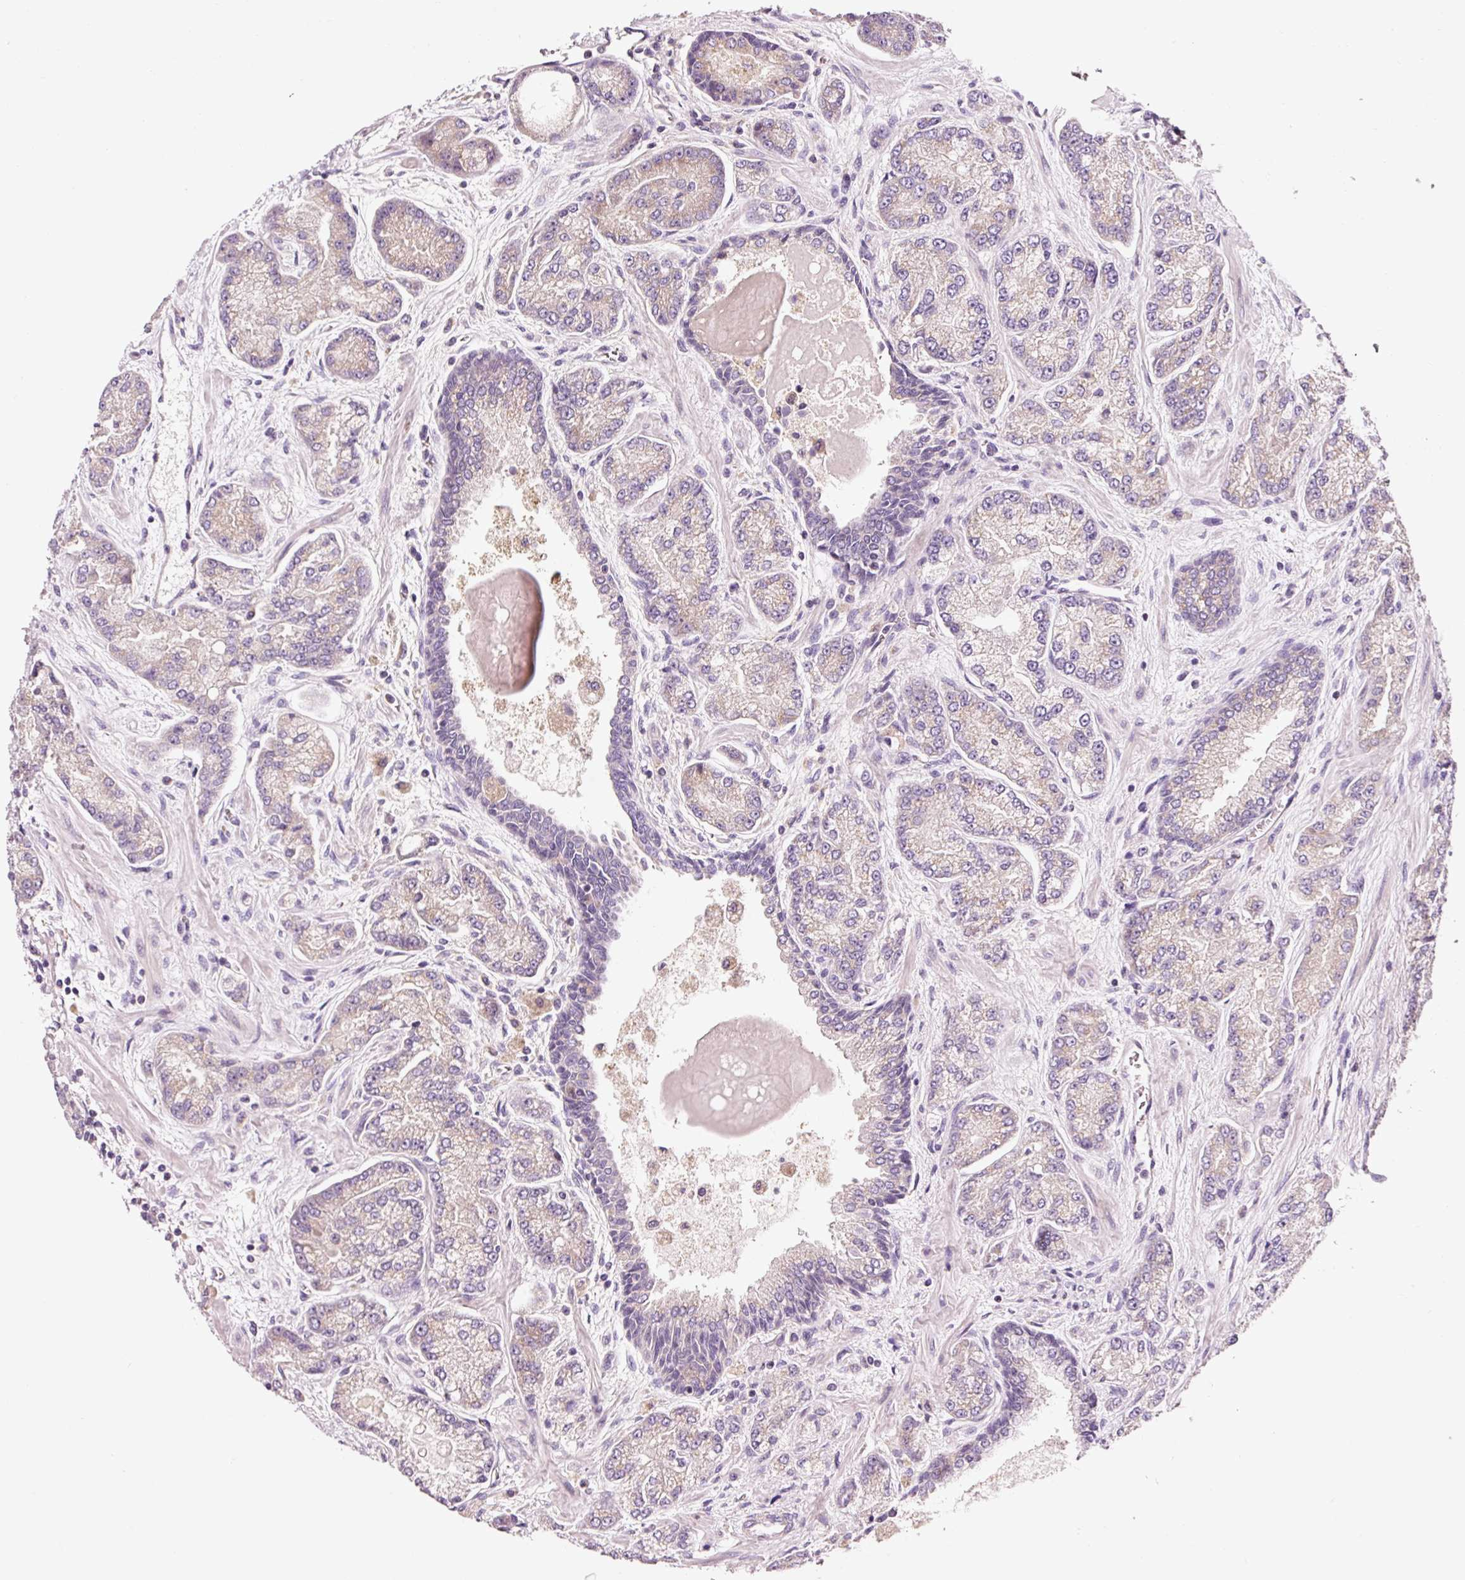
{"staining": {"intensity": "negative", "quantity": "none", "location": "none"}, "tissue": "prostate cancer", "cell_type": "Tumor cells", "image_type": "cancer", "snomed": [{"axis": "morphology", "description": "Adenocarcinoma, High grade"}, {"axis": "topography", "description": "Prostate"}], "caption": "An IHC image of prostate high-grade adenocarcinoma is shown. There is no staining in tumor cells of prostate high-grade adenocarcinoma.", "gene": "NAPA", "patient": {"sex": "male", "age": 68}}